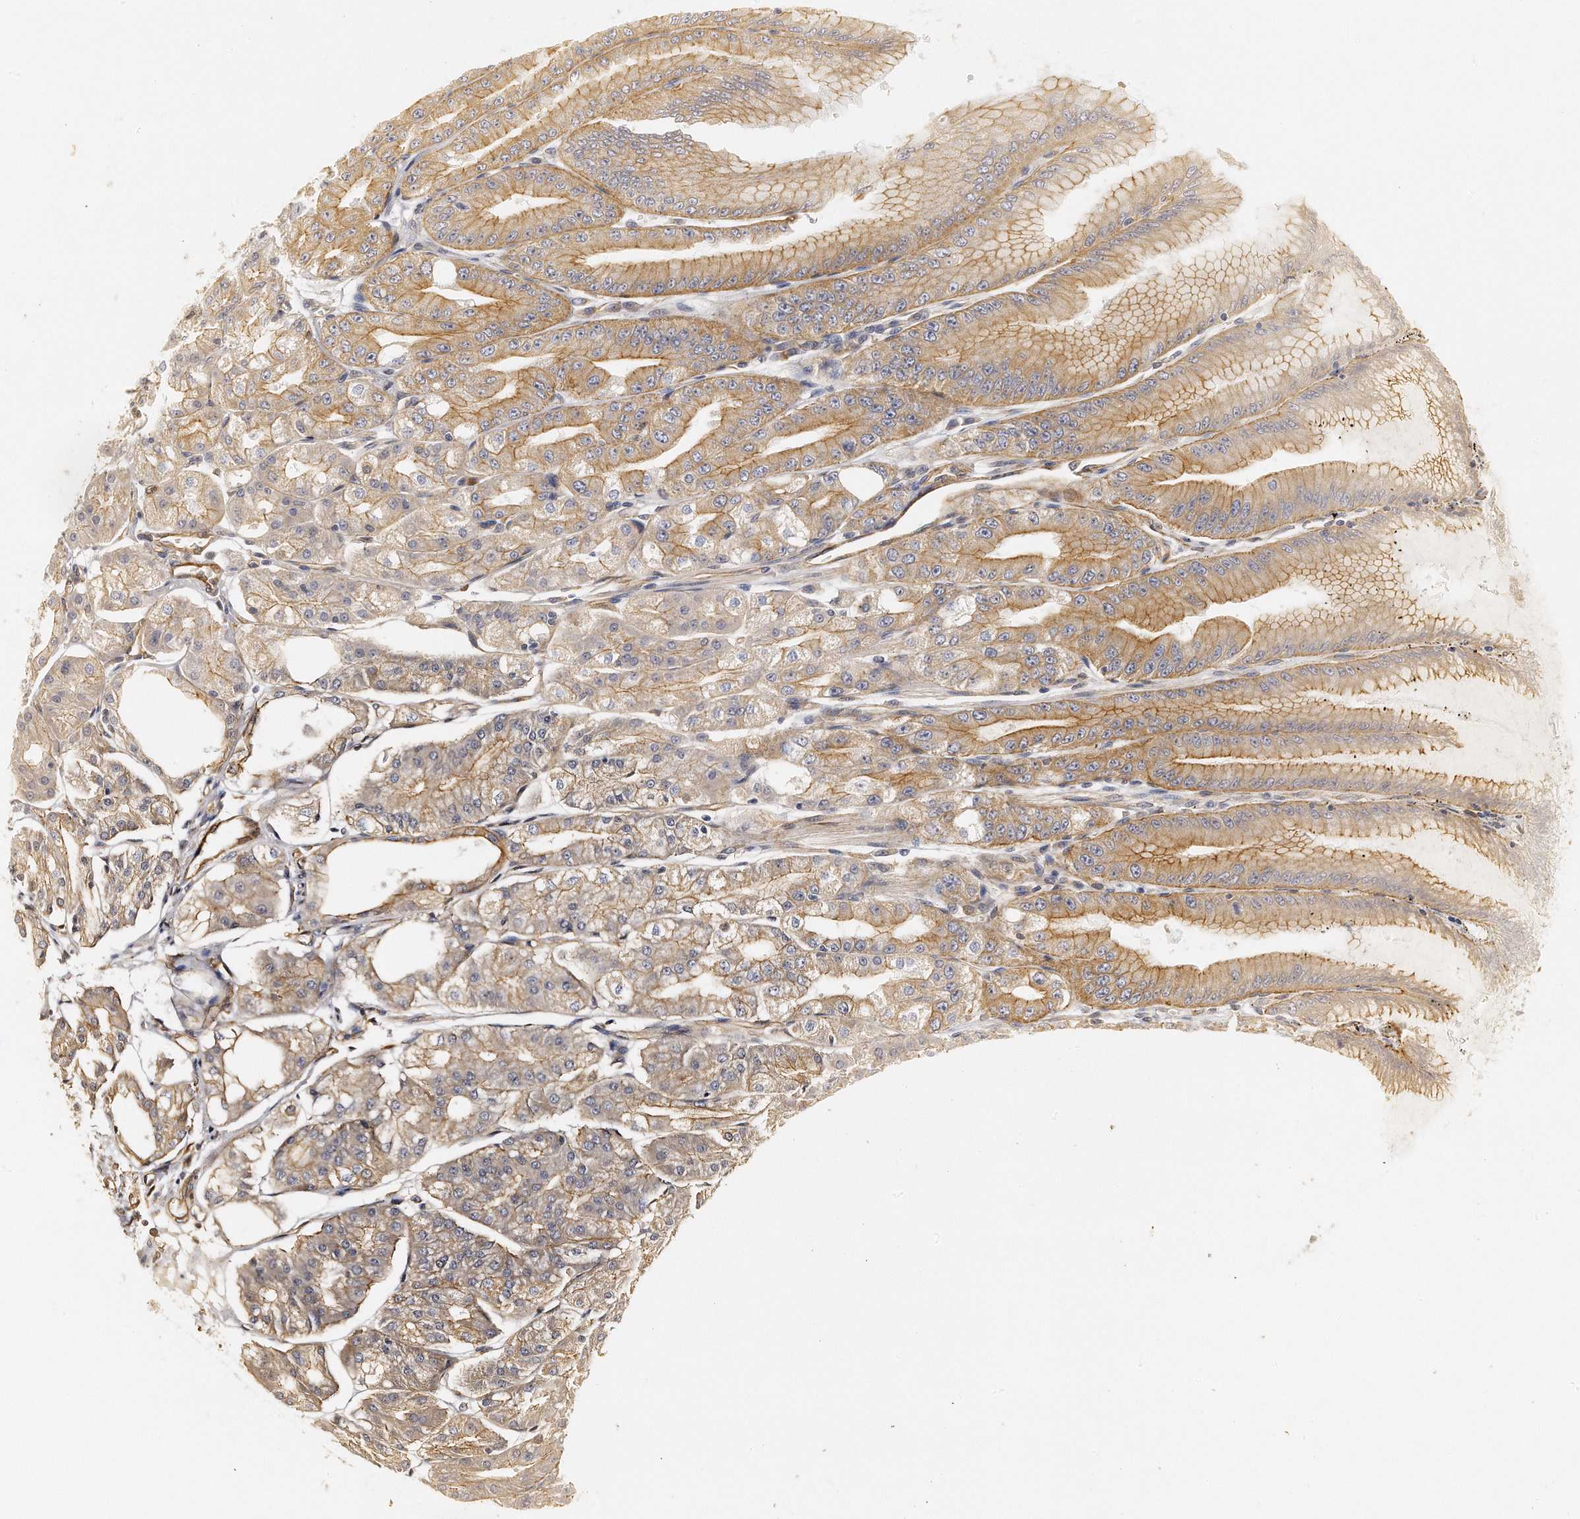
{"staining": {"intensity": "moderate", "quantity": ">75%", "location": "cytoplasmic/membranous"}, "tissue": "stomach", "cell_type": "Glandular cells", "image_type": "normal", "snomed": [{"axis": "morphology", "description": "Normal tissue, NOS"}, {"axis": "topography", "description": "Stomach, lower"}], "caption": "The image shows immunohistochemical staining of benign stomach. There is moderate cytoplasmic/membranous positivity is seen in approximately >75% of glandular cells.", "gene": "CHST7", "patient": {"sex": "male", "age": 71}}